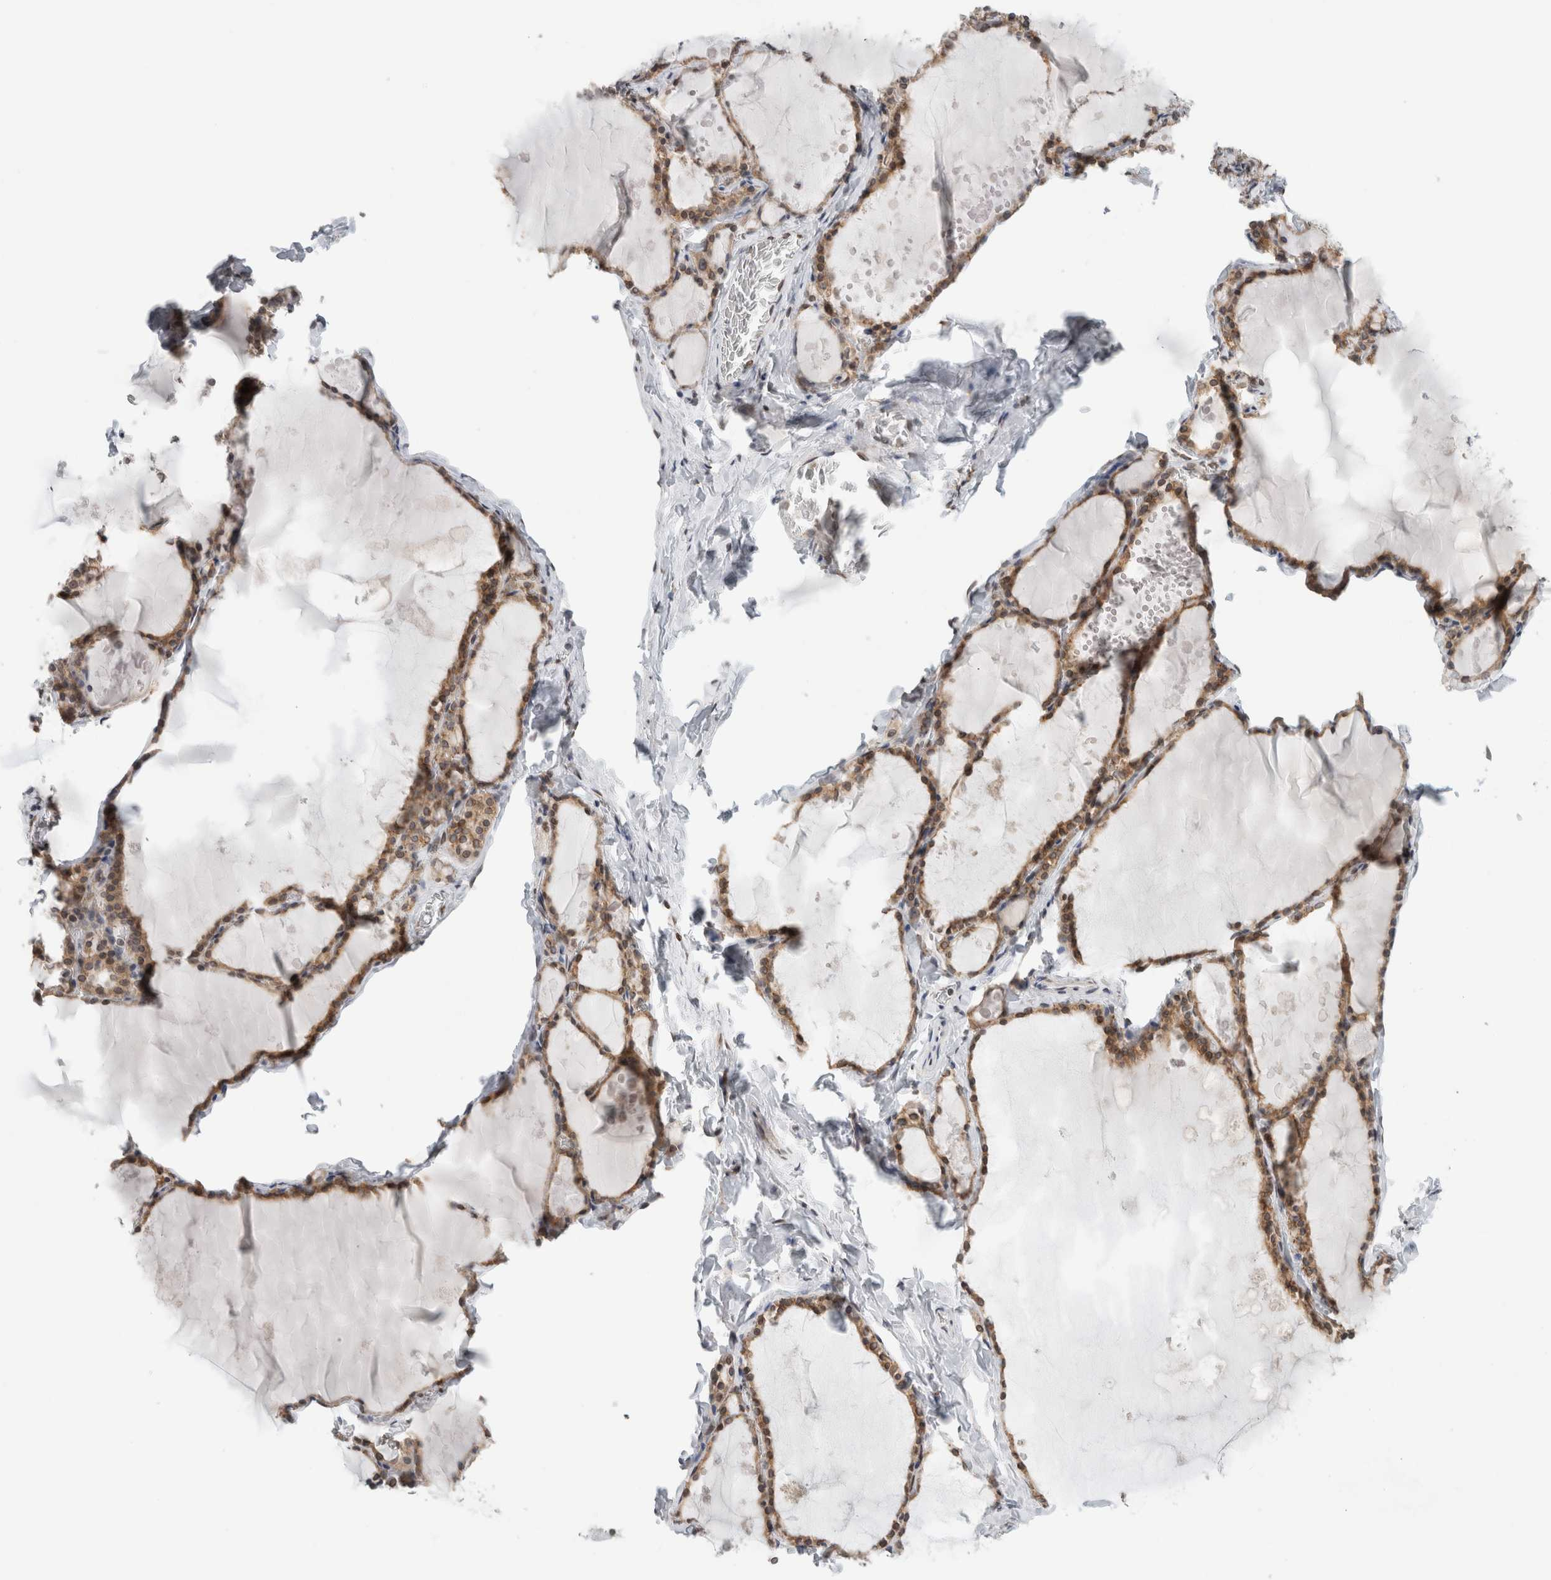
{"staining": {"intensity": "moderate", "quantity": ">75%", "location": "cytoplasmic/membranous,nuclear"}, "tissue": "thyroid gland", "cell_type": "Glandular cells", "image_type": "normal", "snomed": [{"axis": "morphology", "description": "Normal tissue, NOS"}, {"axis": "topography", "description": "Thyroid gland"}], "caption": "Glandular cells display medium levels of moderate cytoplasmic/membranous,nuclear positivity in approximately >75% of cells in unremarkable human thyroid gland.", "gene": "RBMX2", "patient": {"sex": "male", "age": 56}}